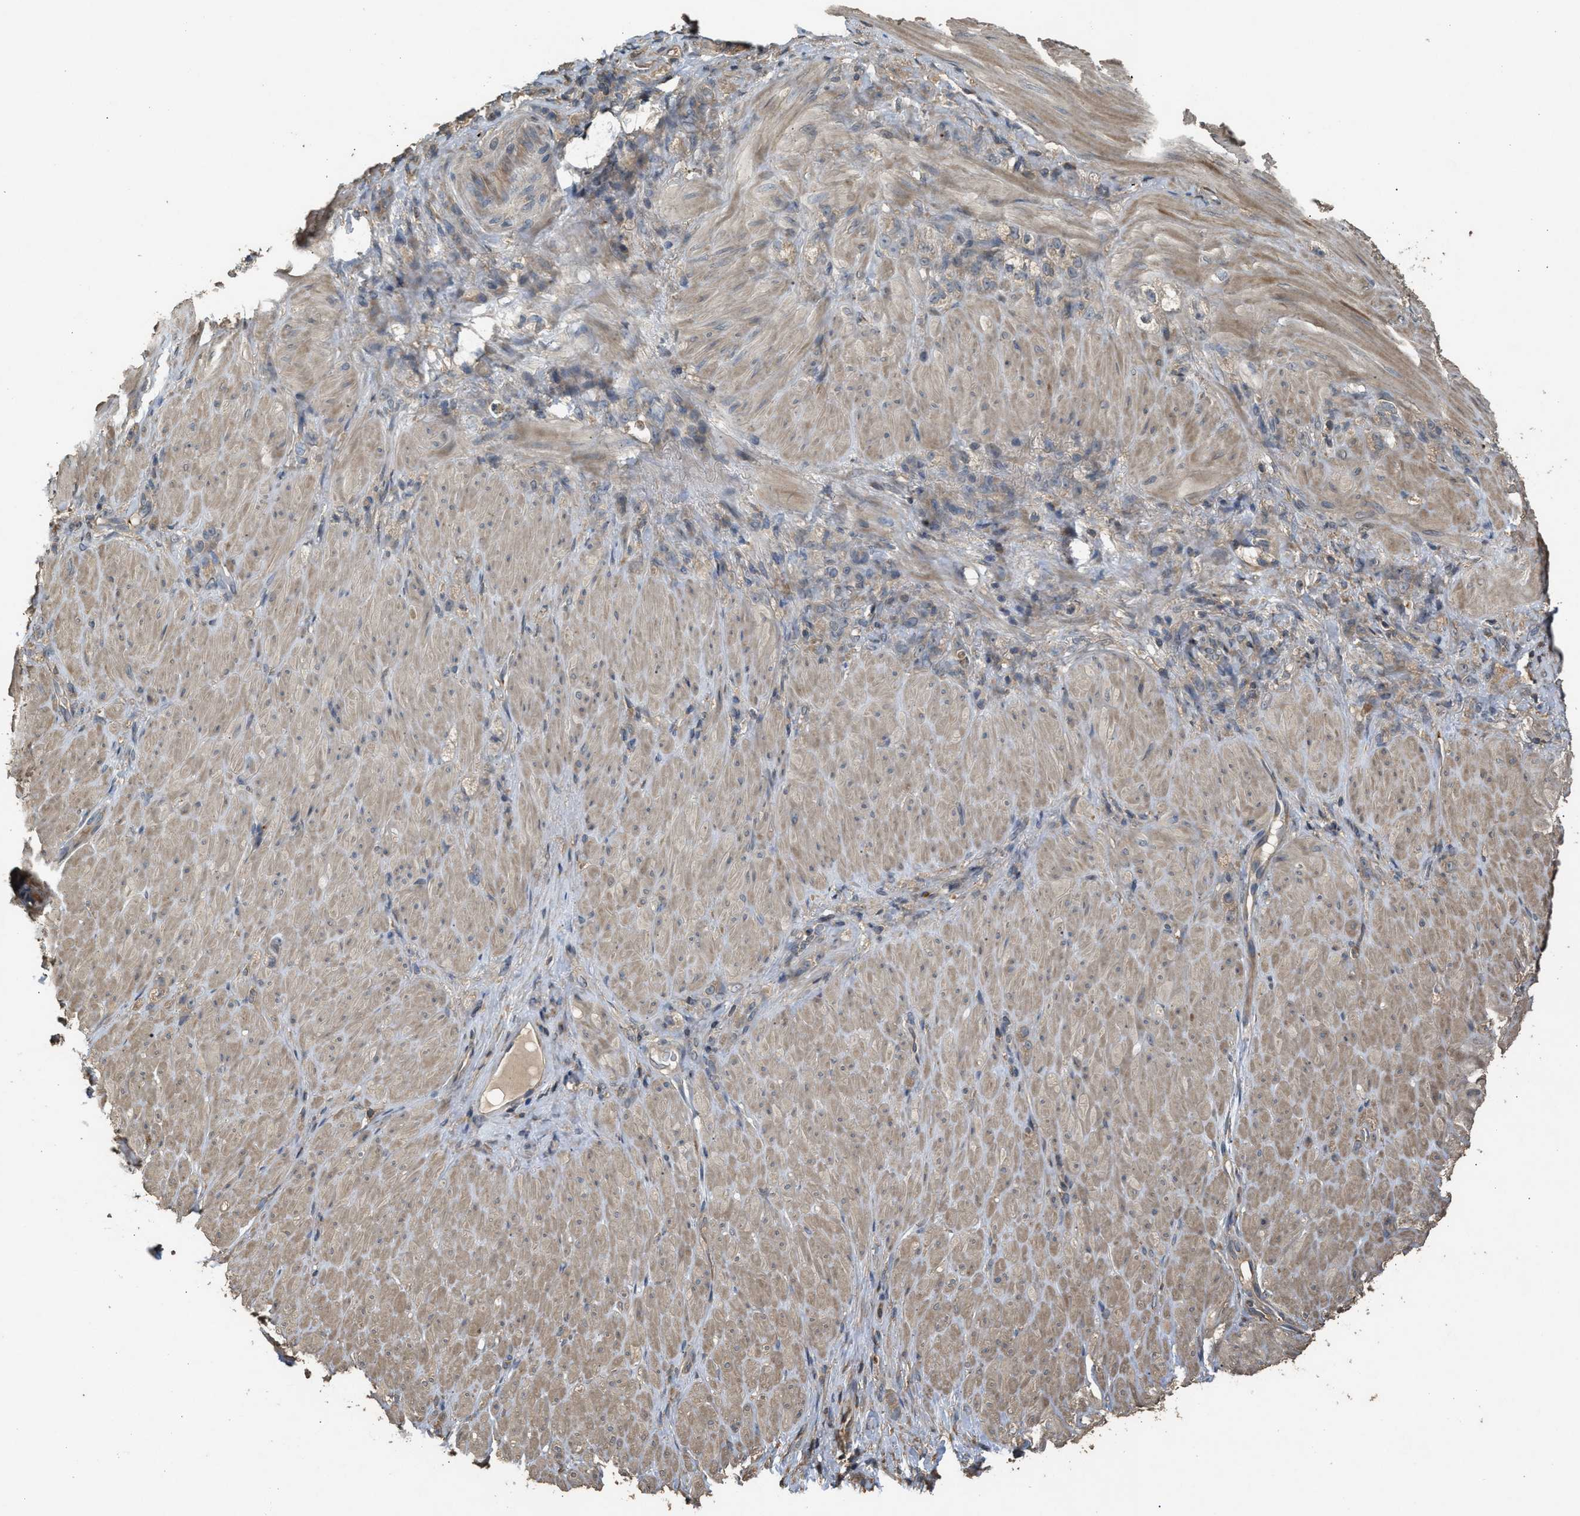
{"staining": {"intensity": "weak", "quantity": "<25%", "location": "cytoplasmic/membranous"}, "tissue": "stomach cancer", "cell_type": "Tumor cells", "image_type": "cancer", "snomed": [{"axis": "morphology", "description": "Normal tissue, NOS"}, {"axis": "morphology", "description": "Adenocarcinoma, NOS"}, {"axis": "topography", "description": "Stomach"}], "caption": "Tumor cells are negative for brown protein staining in stomach cancer.", "gene": "ARHGDIA", "patient": {"sex": "male", "age": 82}}